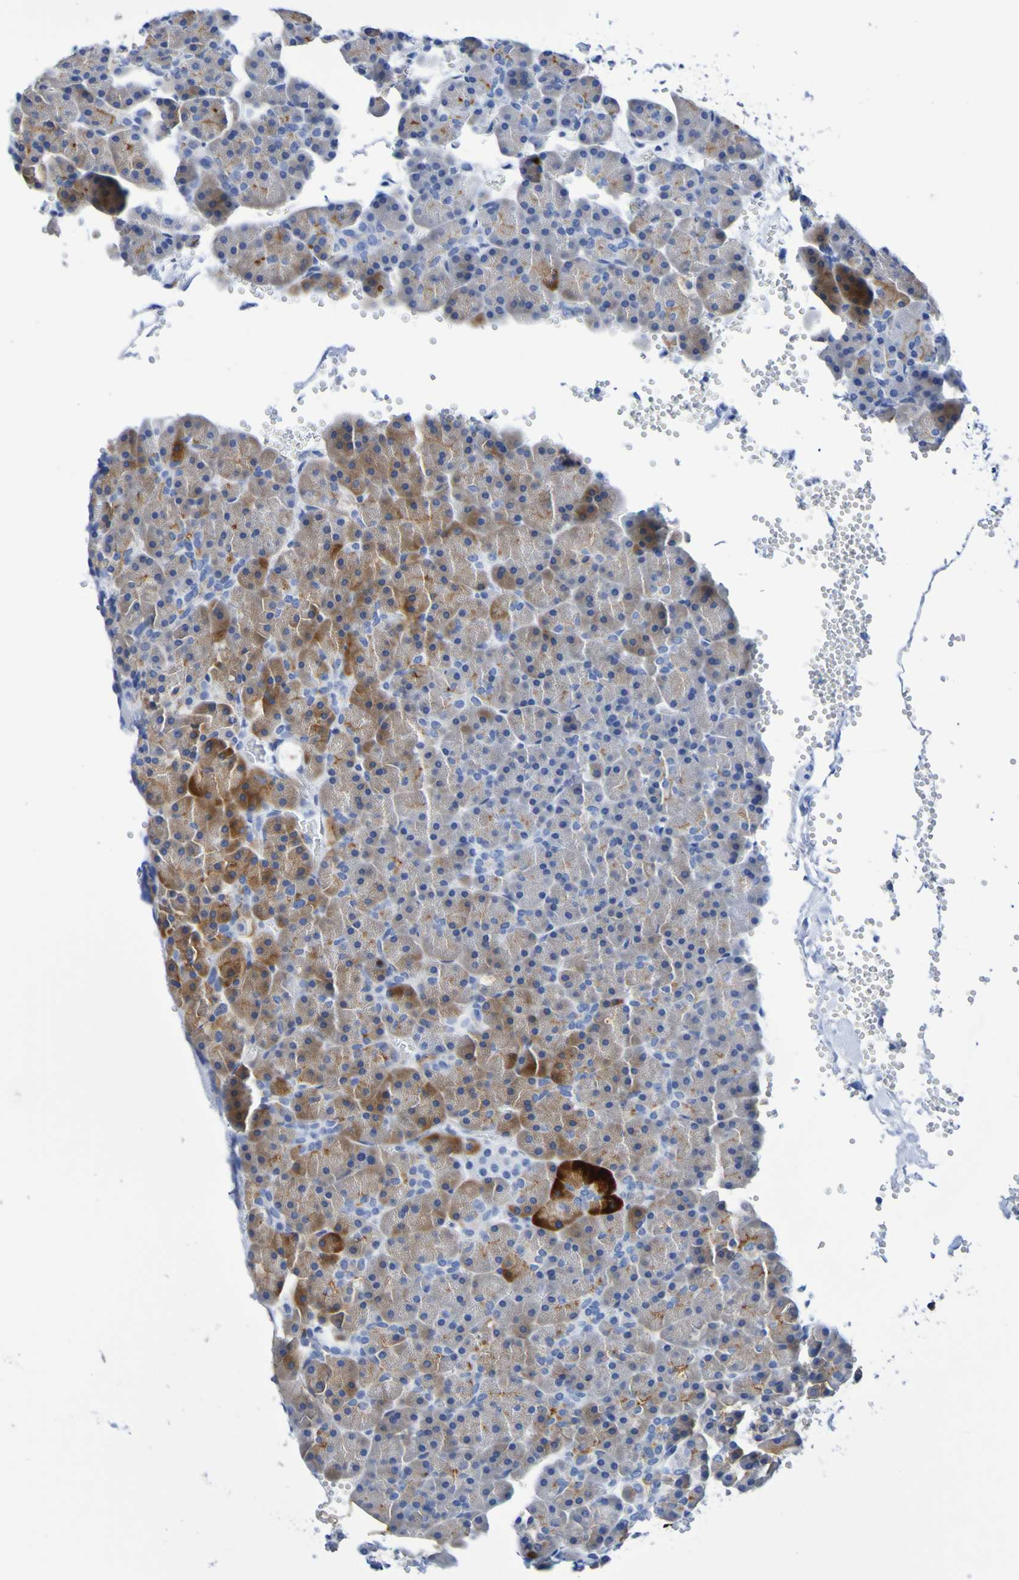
{"staining": {"intensity": "strong", "quantity": "25%-75%", "location": "cytoplasmic/membranous"}, "tissue": "pancreas", "cell_type": "Exocrine glandular cells", "image_type": "normal", "snomed": [{"axis": "morphology", "description": "Normal tissue, NOS"}, {"axis": "topography", "description": "Pancreas"}], "caption": "IHC image of unremarkable pancreas: human pancreas stained using immunohistochemistry displays high levels of strong protein expression localized specifically in the cytoplasmic/membranous of exocrine glandular cells, appearing as a cytoplasmic/membranous brown color.", "gene": "DPEP1", "patient": {"sex": "female", "age": 35}}